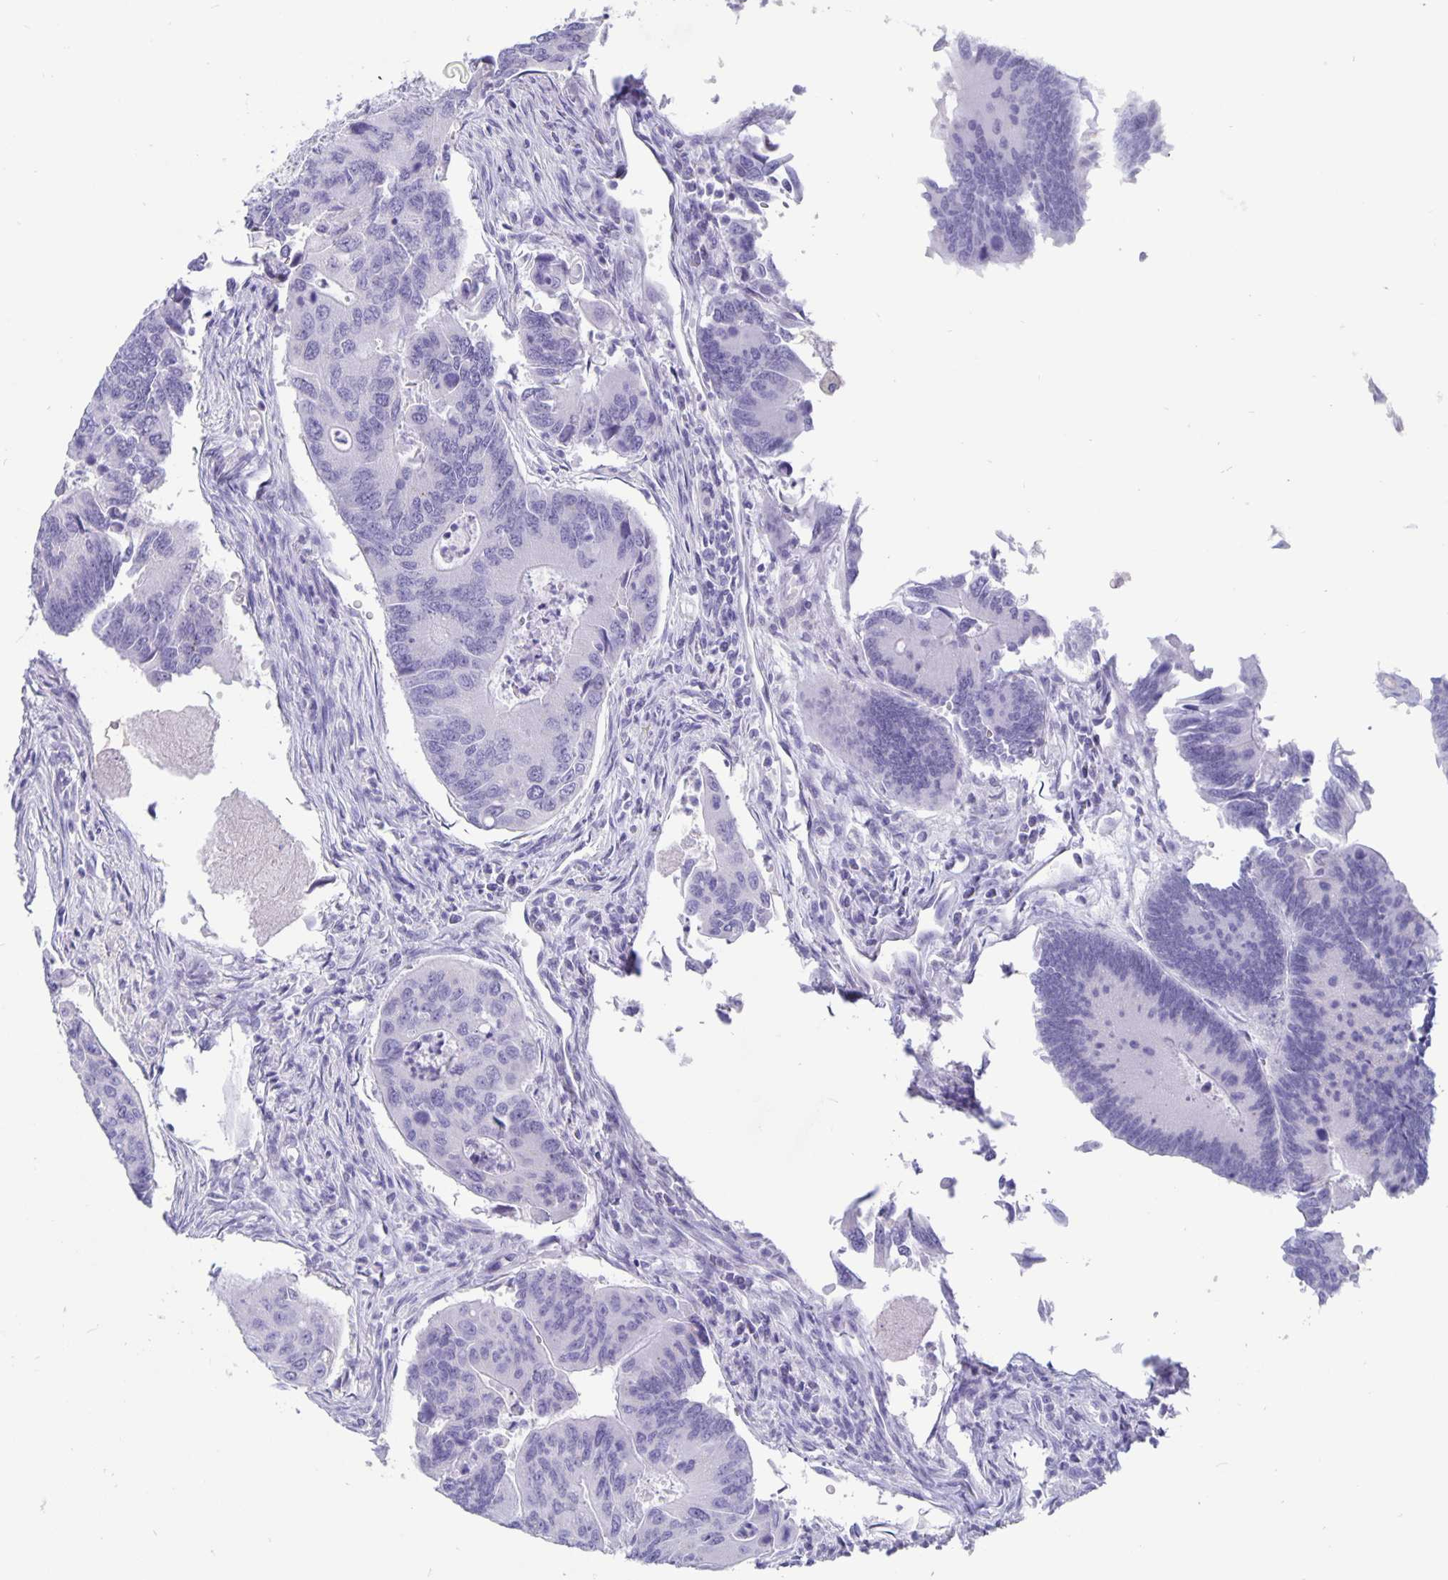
{"staining": {"intensity": "negative", "quantity": "none", "location": "none"}, "tissue": "colorectal cancer", "cell_type": "Tumor cells", "image_type": "cancer", "snomed": [{"axis": "morphology", "description": "Adenocarcinoma, NOS"}, {"axis": "topography", "description": "Colon"}], "caption": "Immunohistochemical staining of colorectal cancer shows no significant positivity in tumor cells.", "gene": "BPIFA3", "patient": {"sex": "female", "age": 67}}